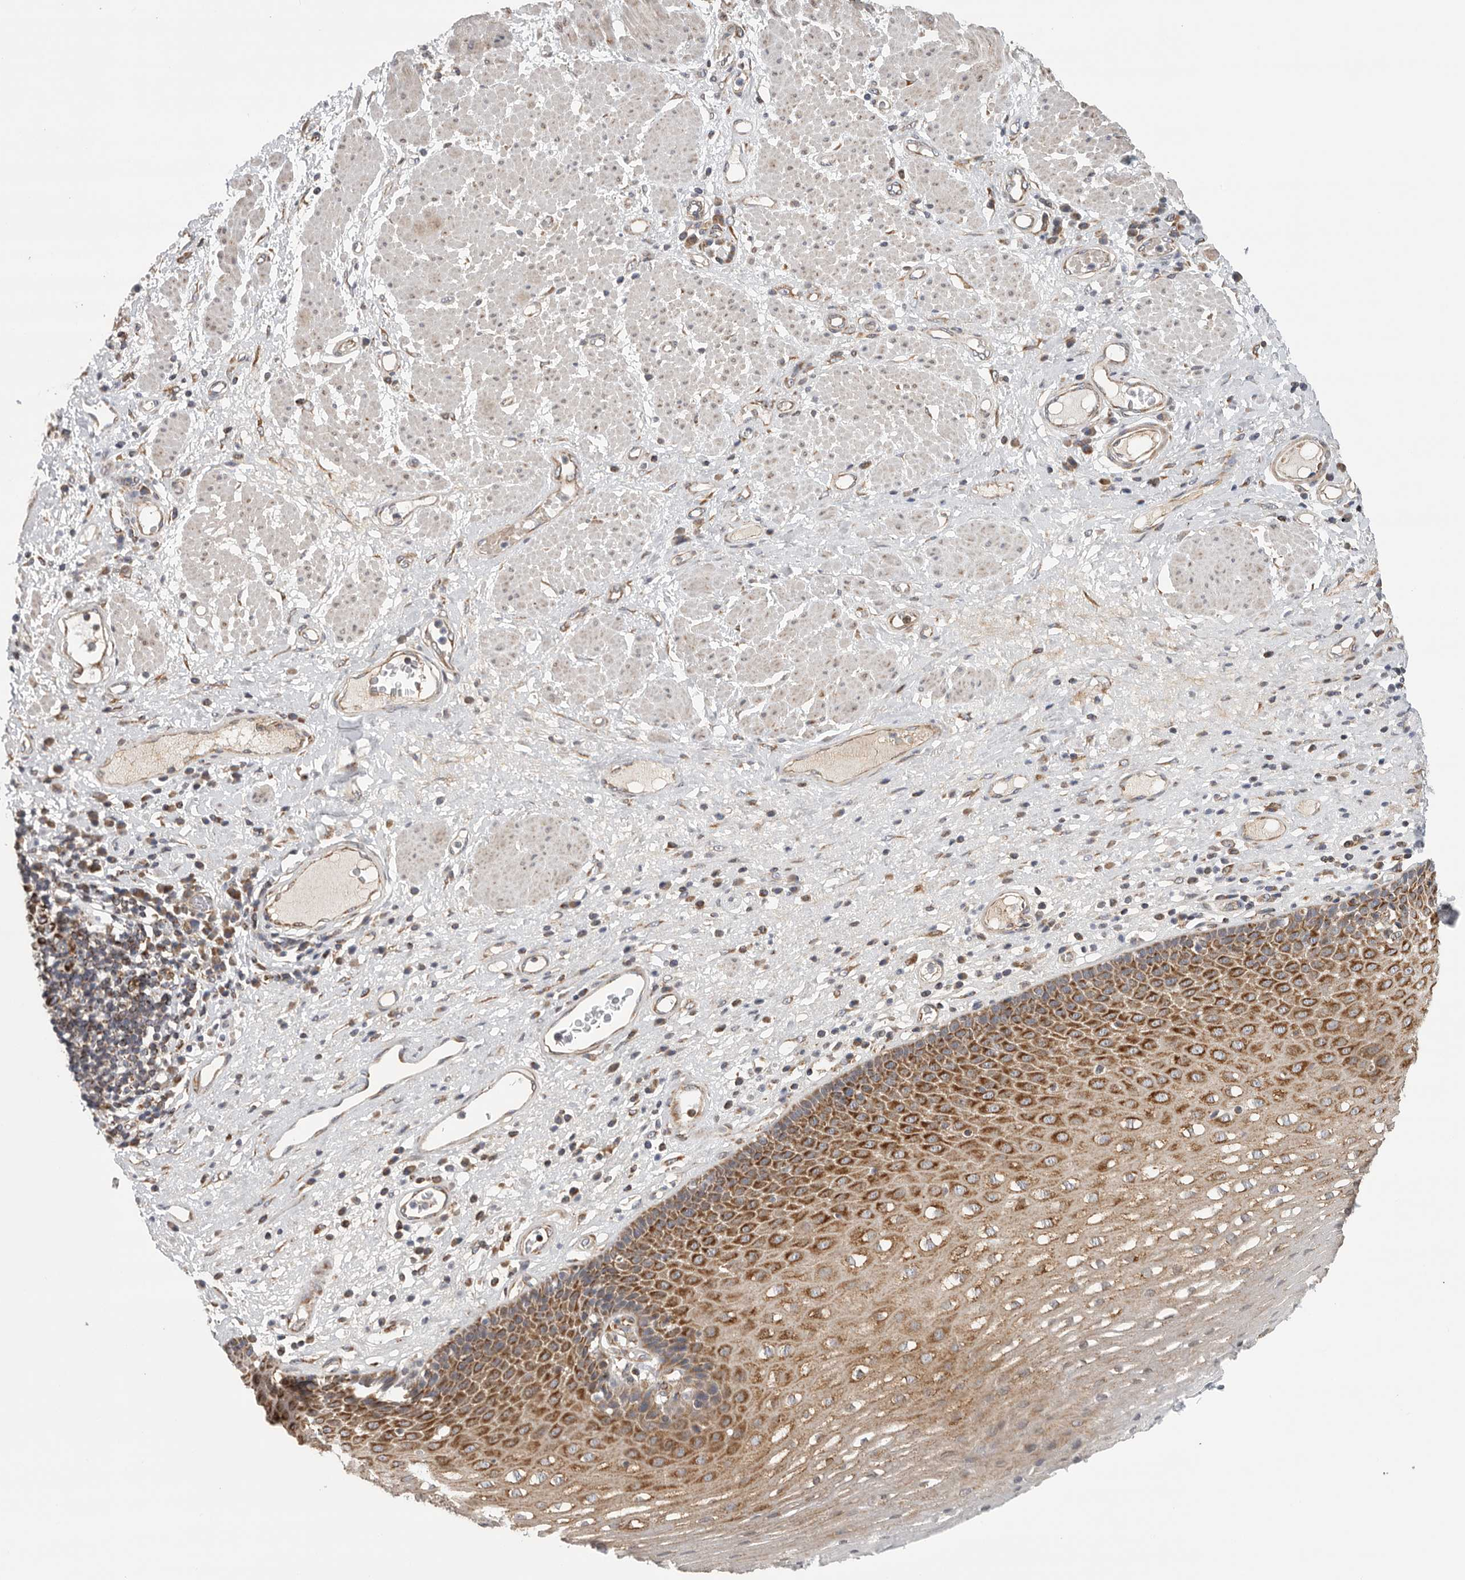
{"staining": {"intensity": "moderate", "quantity": ">75%", "location": "cytoplasmic/membranous"}, "tissue": "esophagus", "cell_type": "Squamous epithelial cells", "image_type": "normal", "snomed": [{"axis": "morphology", "description": "Normal tissue, NOS"}, {"axis": "morphology", "description": "Adenocarcinoma, NOS"}, {"axis": "topography", "description": "Esophagus"}], "caption": "This is a histology image of immunohistochemistry staining of benign esophagus, which shows moderate staining in the cytoplasmic/membranous of squamous epithelial cells.", "gene": "FKBP8", "patient": {"sex": "male", "age": 62}}